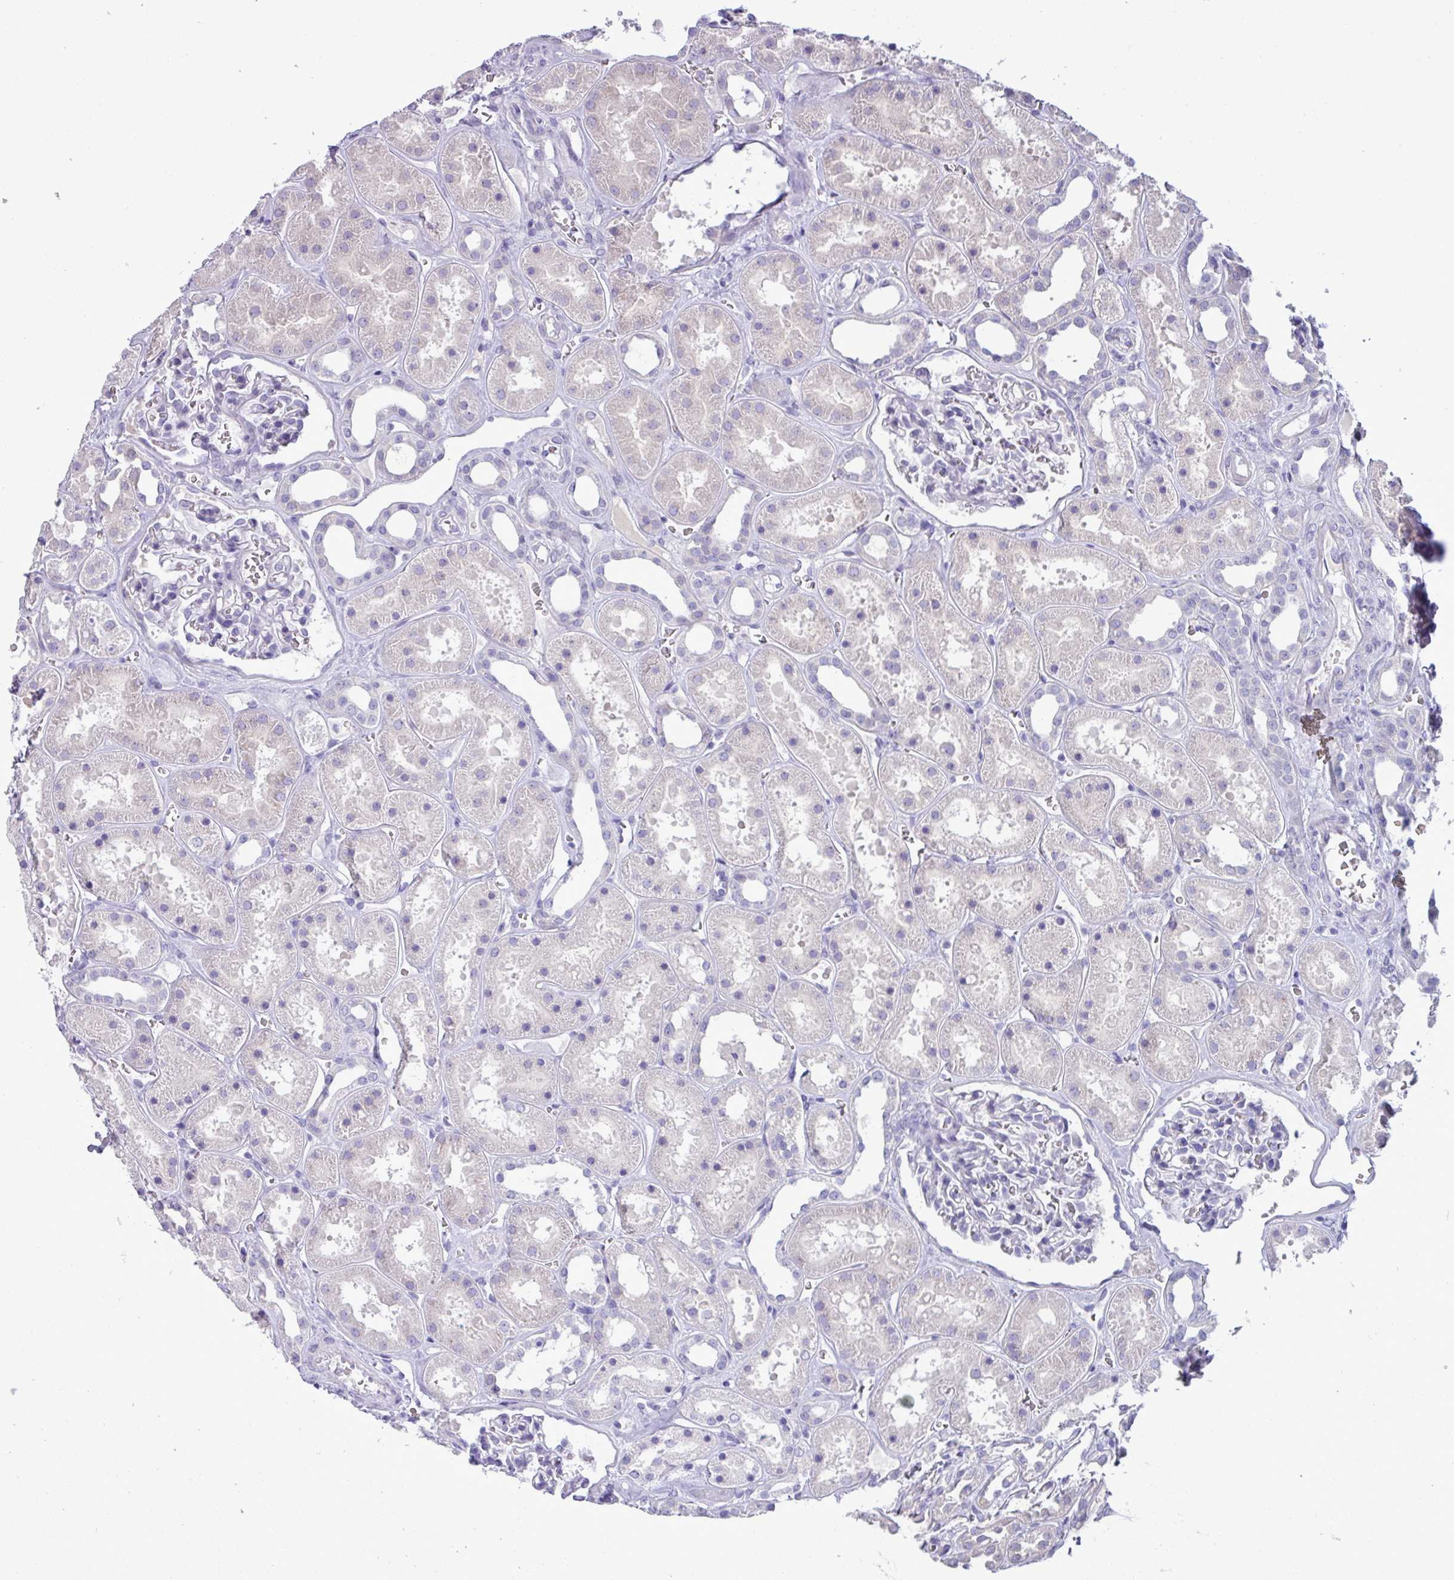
{"staining": {"intensity": "negative", "quantity": "none", "location": "none"}, "tissue": "kidney", "cell_type": "Cells in glomeruli", "image_type": "normal", "snomed": [{"axis": "morphology", "description": "Normal tissue, NOS"}, {"axis": "topography", "description": "Kidney"}], "caption": "Kidney was stained to show a protein in brown. There is no significant expression in cells in glomeruli. The staining is performed using DAB brown chromogen with nuclei counter-stained in using hematoxylin.", "gene": "STIMATE", "patient": {"sex": "female", "age": 41}}